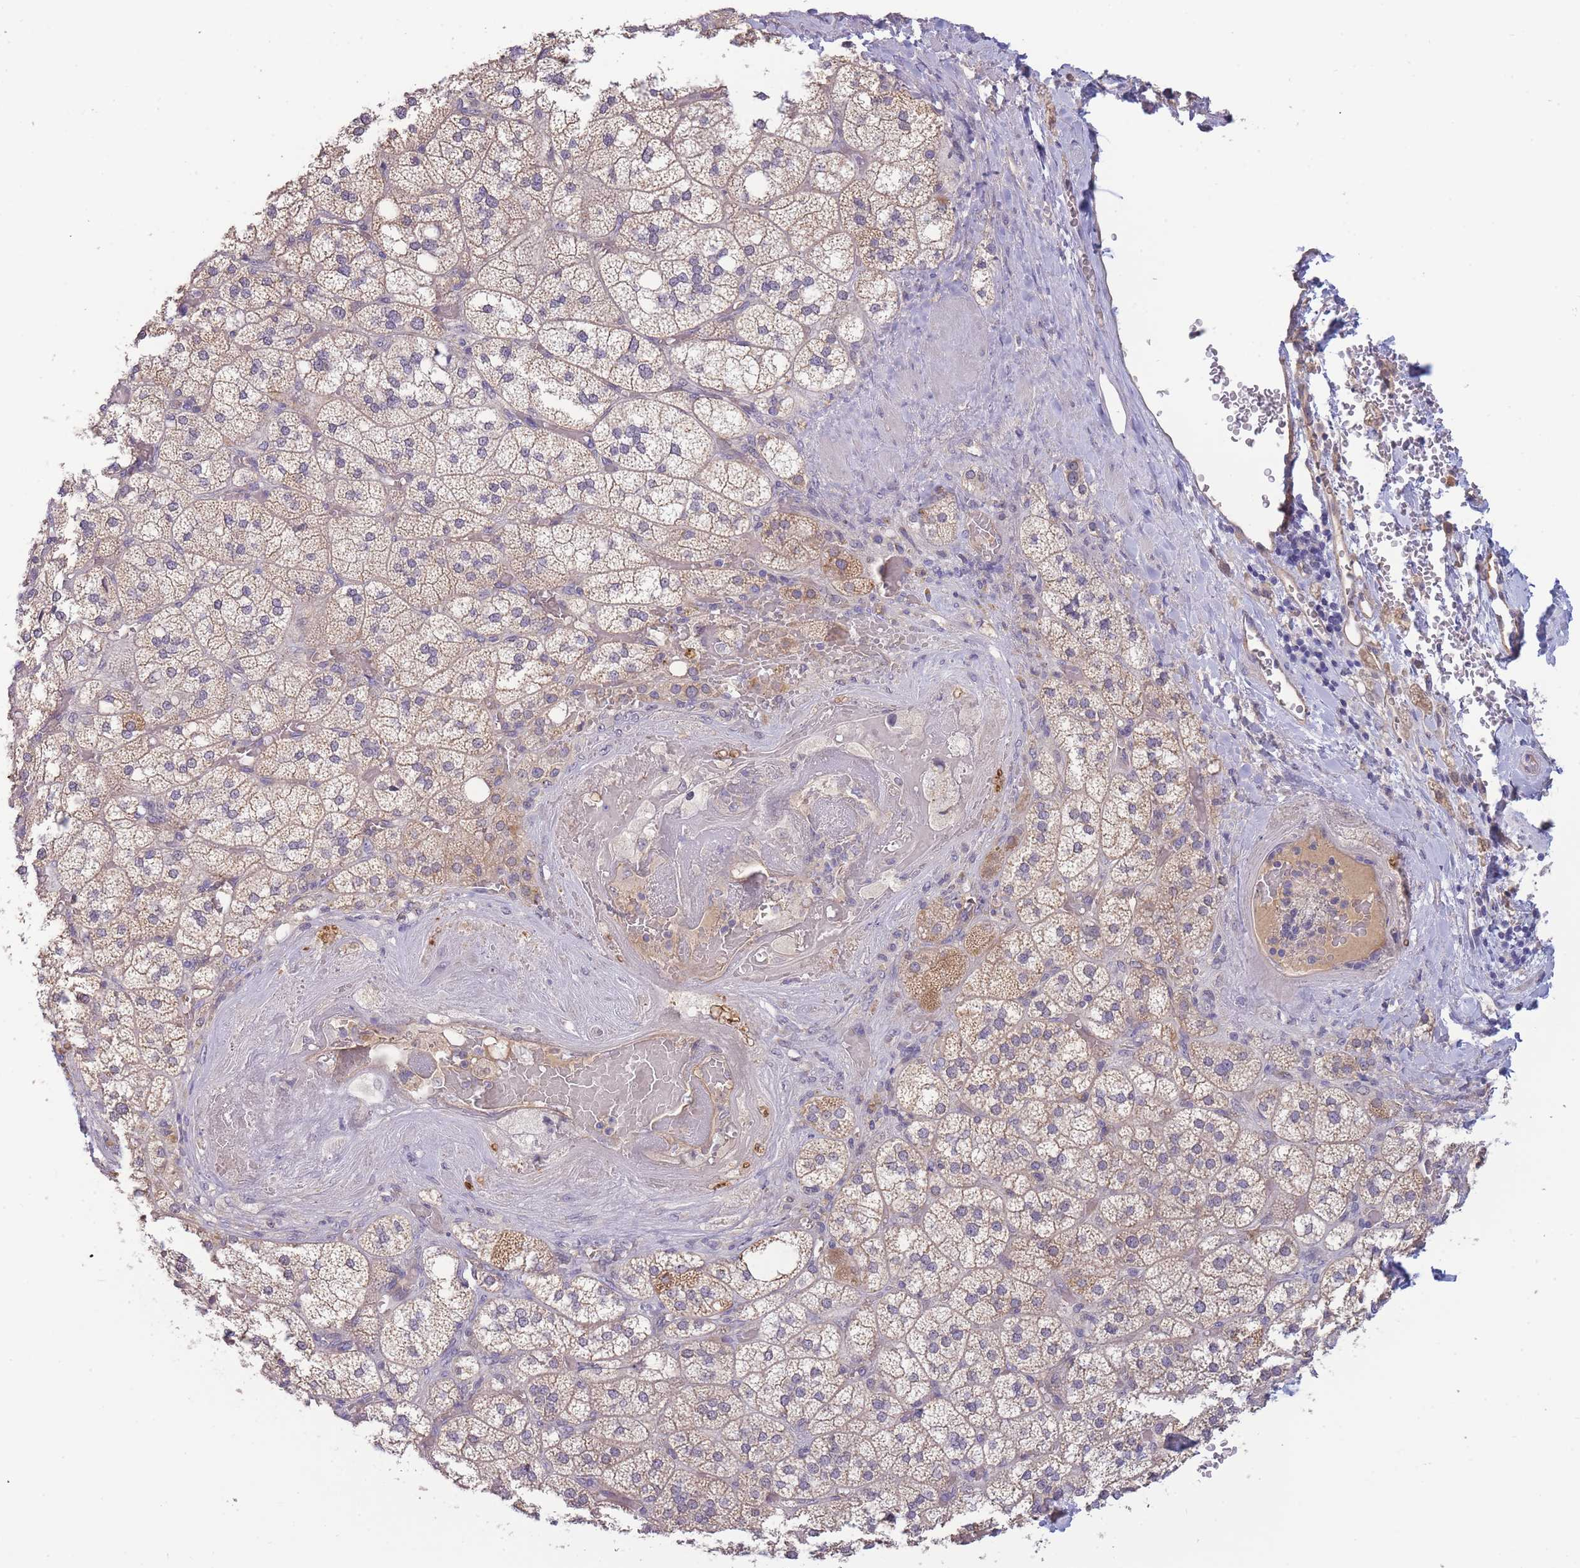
{"staining": {"intensity": "weak", "quantity": "25%-75%", "location": "cytoplasmic/membranous"}, "tissue": "adrenal gland", "cell_type": "Glandular cells", "image_type": "normal", "snomed": [{"axis": "morphology", "description": "Normal tissue, NOS"}, {"axis": "topography", "description": "Adrenal gland"}], "caption": "Glandular cells show low levels of weak cytoplasmic/membranous staining in approximately 25%-75% of cells in benign adrenal gland.", "gene": "NDUFAF5", "patient": {"sex": "male", "age": 61}}